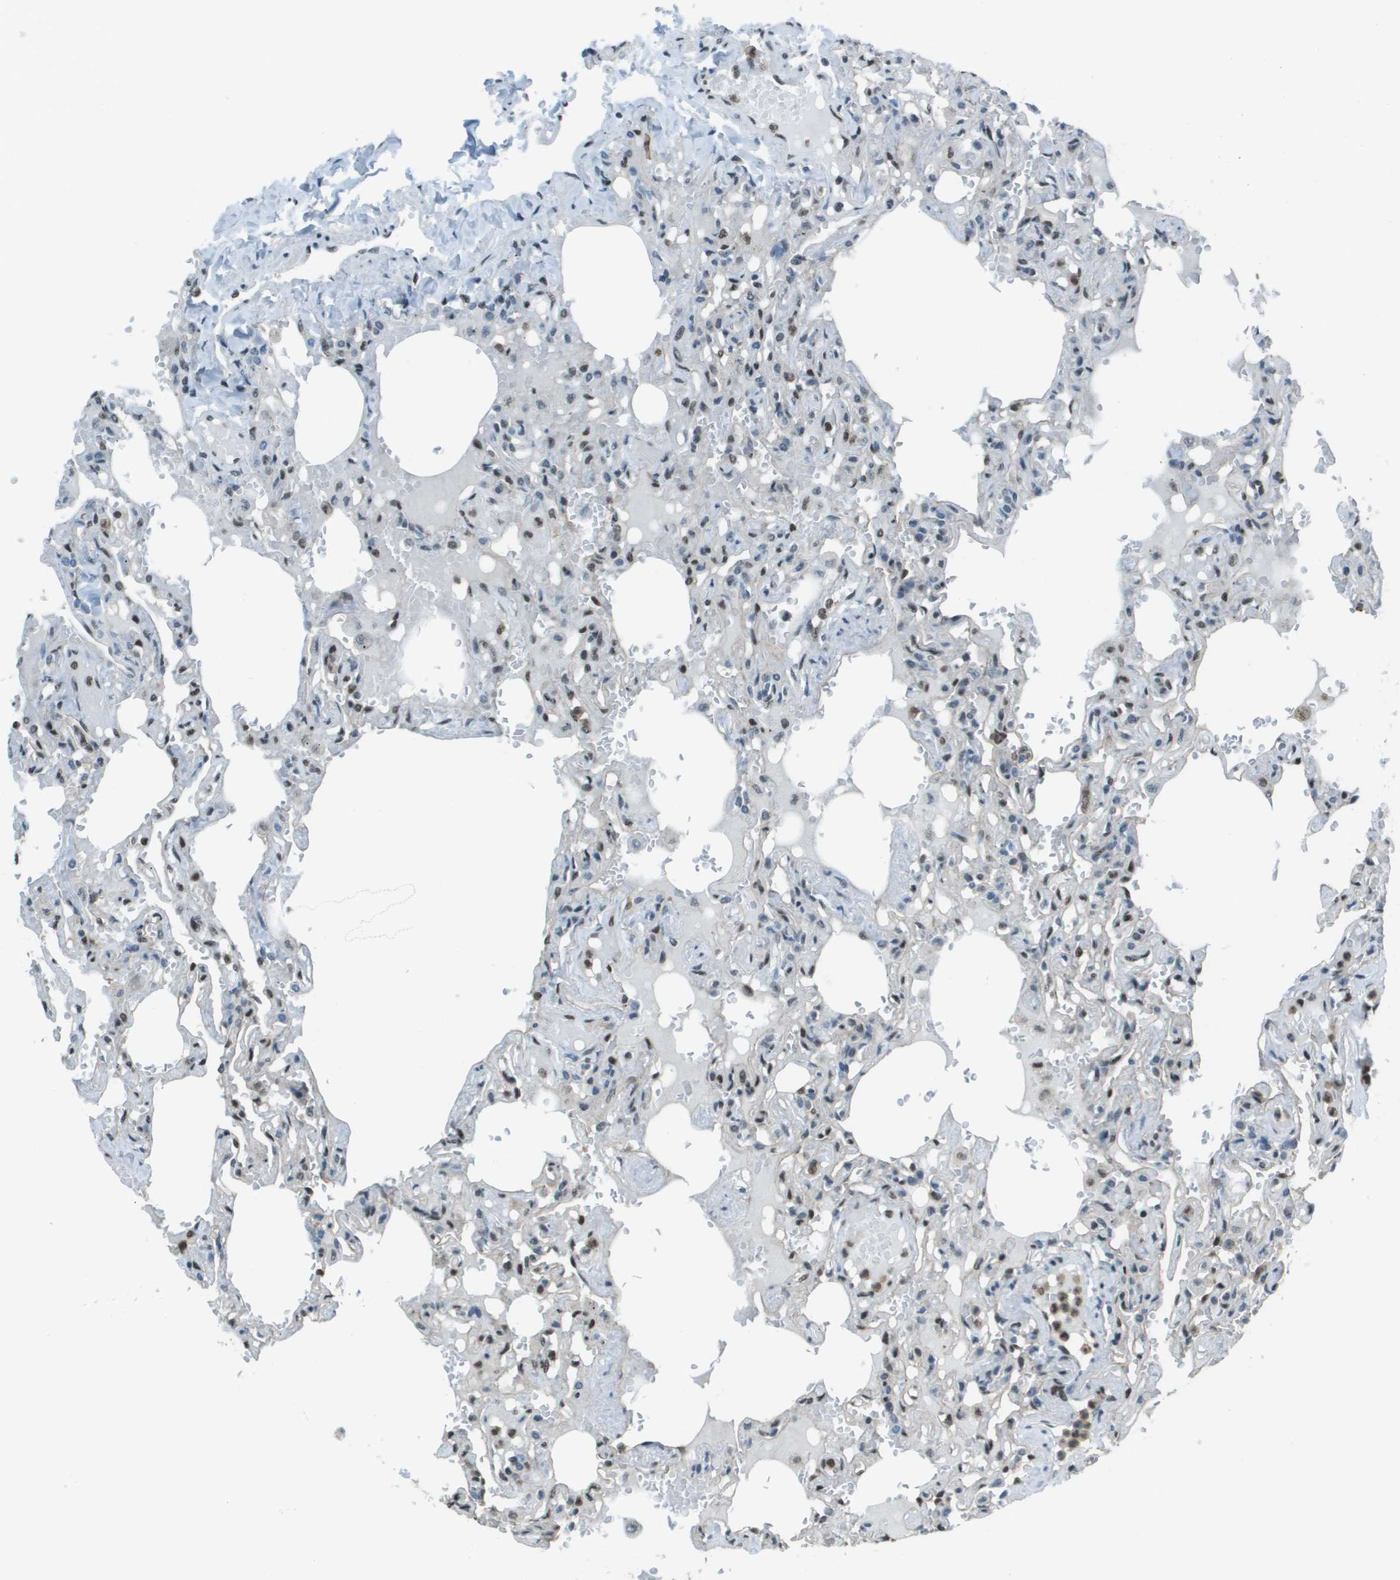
{"staining": {"intensity": "weak", "quantity": "<25%", "location": "nuclear"}, "tissue": "lung", "cell_type": "Alveolar cells", "image_type": "normal", "snomed": [{"axis": "morphology", "description": "Normal tissue, NOS"}, {"axis": "topography", "description": "Lung"}], "caption": "Immunohistochemistry (IHC) image of unremarkable lung: lung stained with DAB exhibits no significant protein staining in alveolar cells.", "gene": "DEPDC1", "patient": {"sex": "male", "age": 21}}